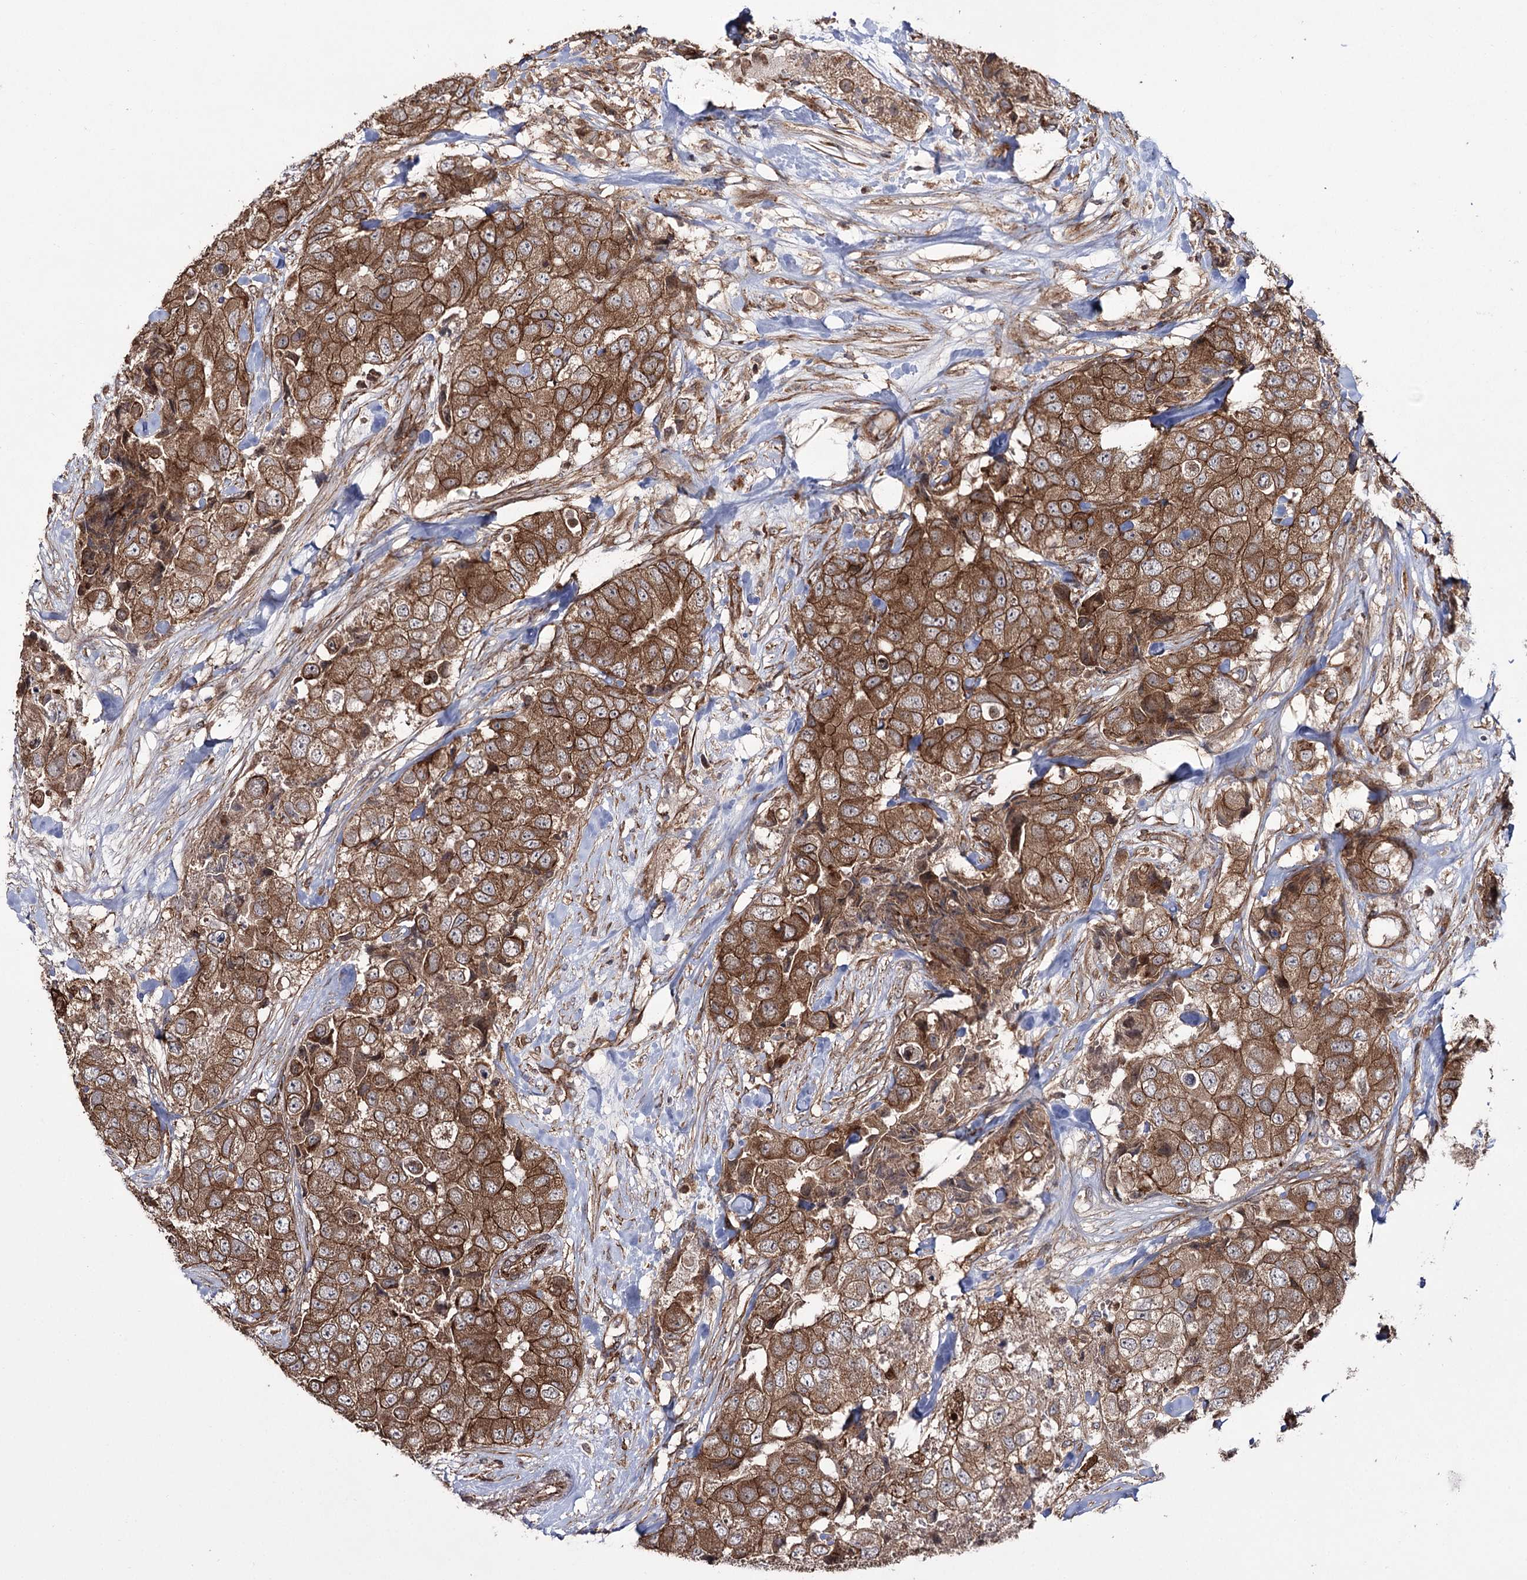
{"staining": {"intensity": "strong", "quantity": ">75%", "location": "cytoplasmic/membranous"}, "tissue": "breast cancer", "cell_type": "Tumor cells", "image_type": "cancer", "snomed": [{"axis": "morphology", "description": "Duct carcinoma"}, {"axis": "topography", "description": "Breast"}], "caption": "A brown stain shows strong cytoplasmic/membranous staining of a protein in human breast cancer tumor cells. (Stains: DAB in brown, nuclei in blue, Microscopy: brightfield microscopy at high magnification).", "gene": "DHX29", "patient": {"sex": "female", "age": 62}}